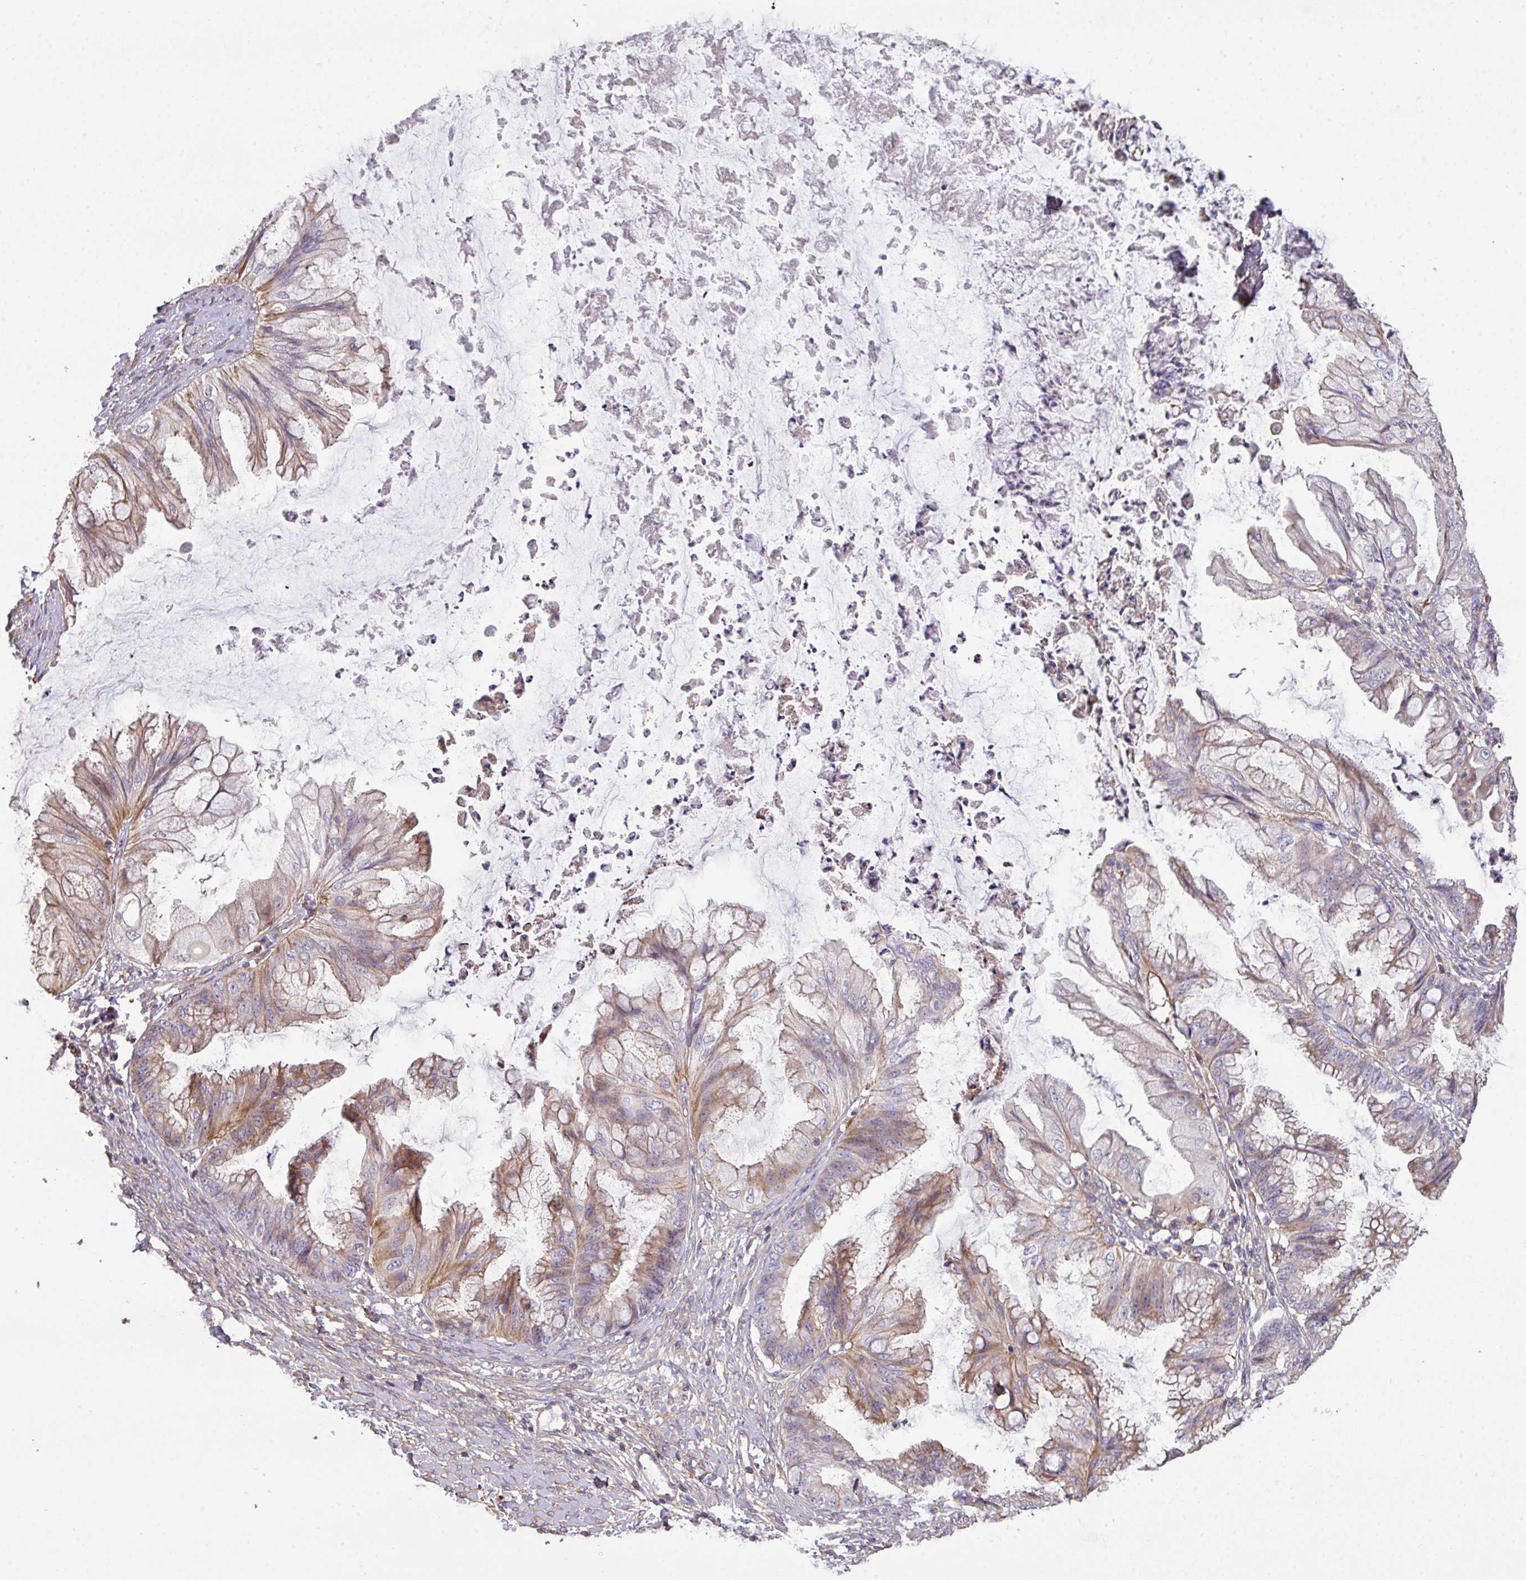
{"staining": {"intensity": "moderate", "quantity": "25%-75%", "location": "cytoplasmic/membranous"}, "tissue": "ovarian cancer", "cell_type": "Tumor cells", "image_type": "cancer", "snomed": [{"axis": "morphology", "description": "Cystadenocarcinoma, mucinous, NOS"}, {"axis": "topography", "description": "Ovary"}], "caption": "The image displays staining of ovarian mucinous cystadenocarcinoma, revealing moderate cytoplasmic/membranous protein staining (brown color) within tumor cells. Using DAB (brown) and hematoxylin (blue) stains, captured at high magnification using brightfield microscopy.", "gene": "LRRC41", "patient": {"sex": "female", "age": 35}}